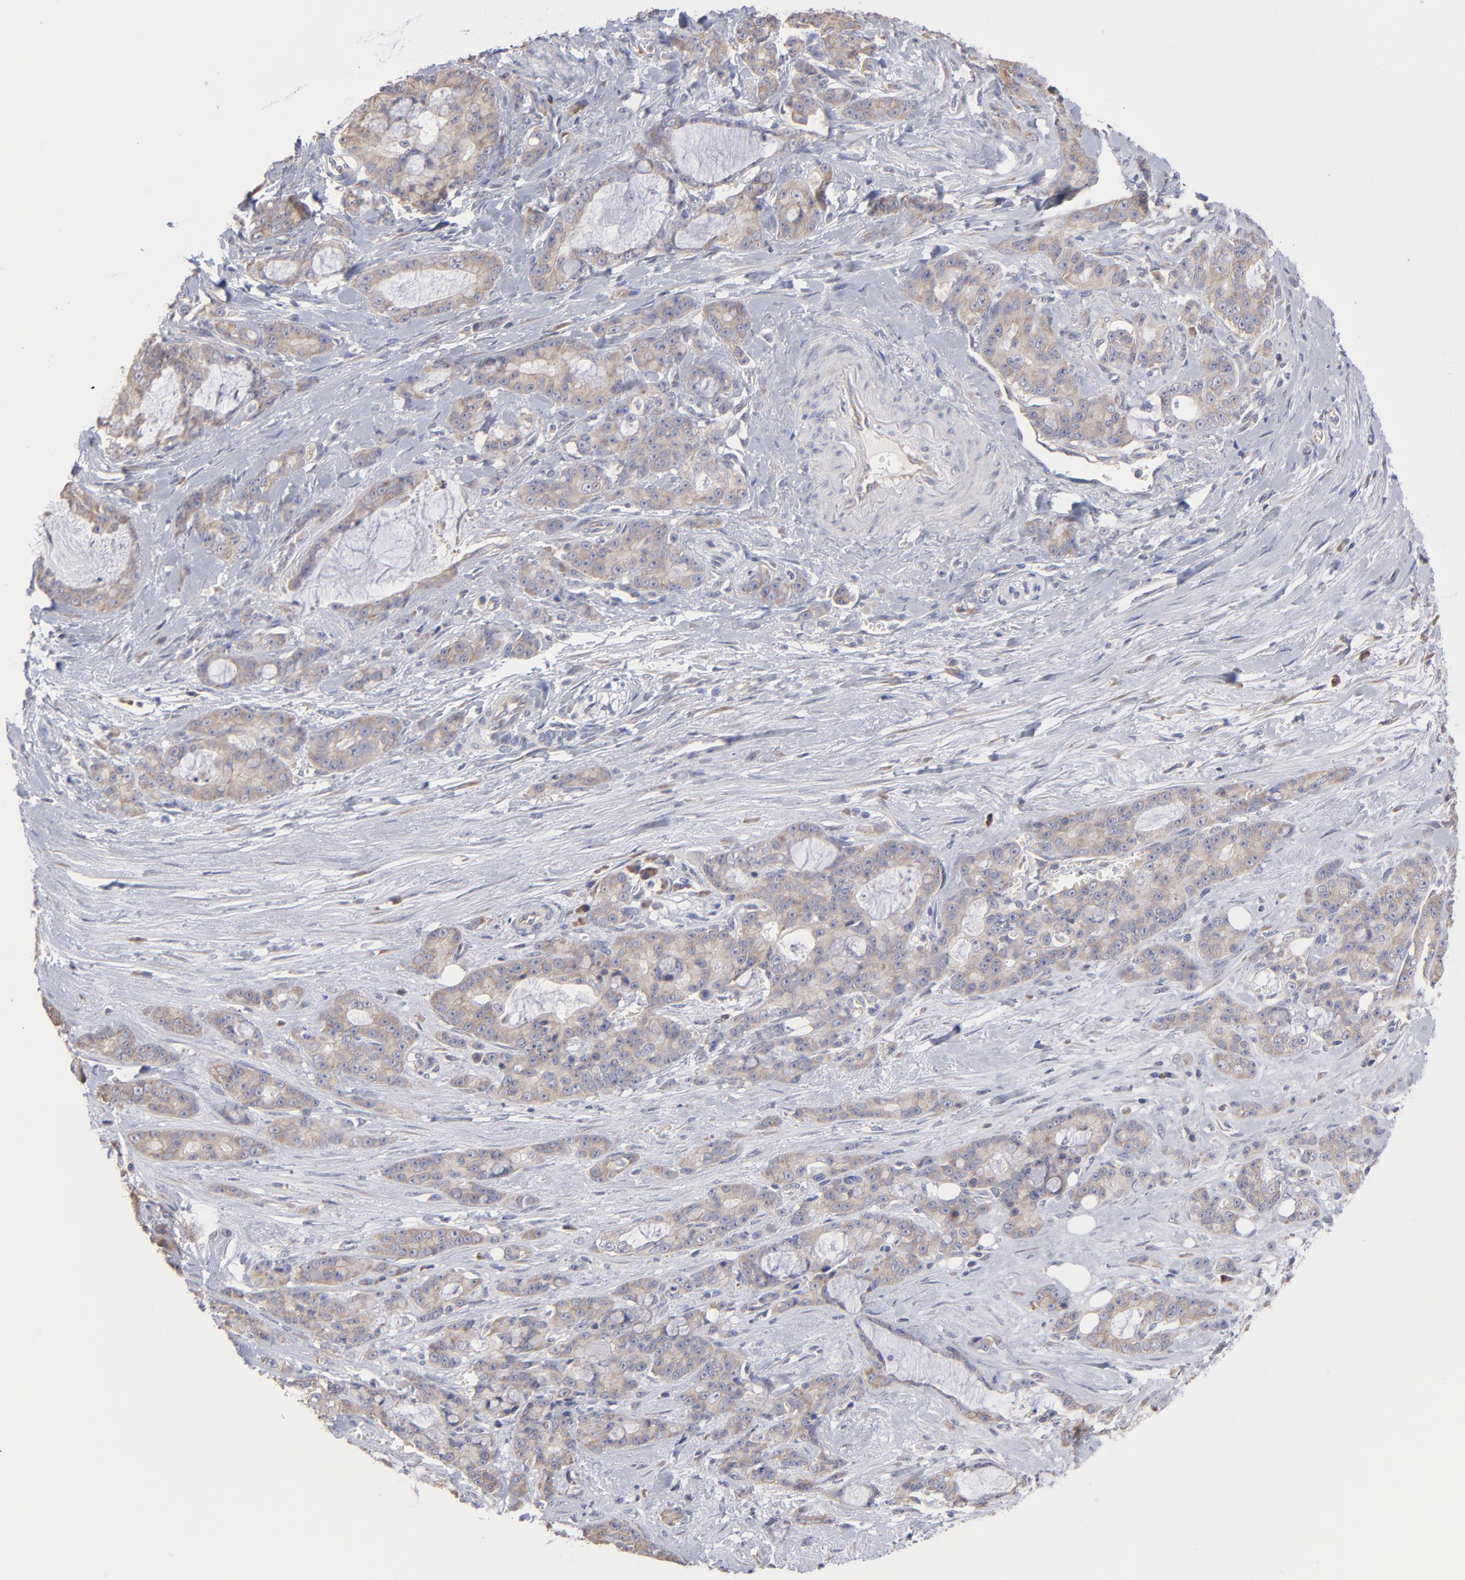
{"staining": {"intensity": "weak", "quantity": "25%-75%", "location": "cytoplasmic/membranous"}, "tissue": "pancreatic cancer", "cell_type": "Tumor cells", "image_type": "cancer", "snomed": [{"axis": "morphology", "description": "Adenocarcinoma, NOS"}, {"axis": "topography", "description": "Pancreas"}], "caption": "Immunohistochemistry (IHC) (DAB) staining of adenocarcinoma (pancreatic) exhibits weak cytoplasmic/membranous protein staining in approximately 25%-75% of tumor cells.", "gene": "RPLP0", "patient": {"sex": "female", "age": 73}}